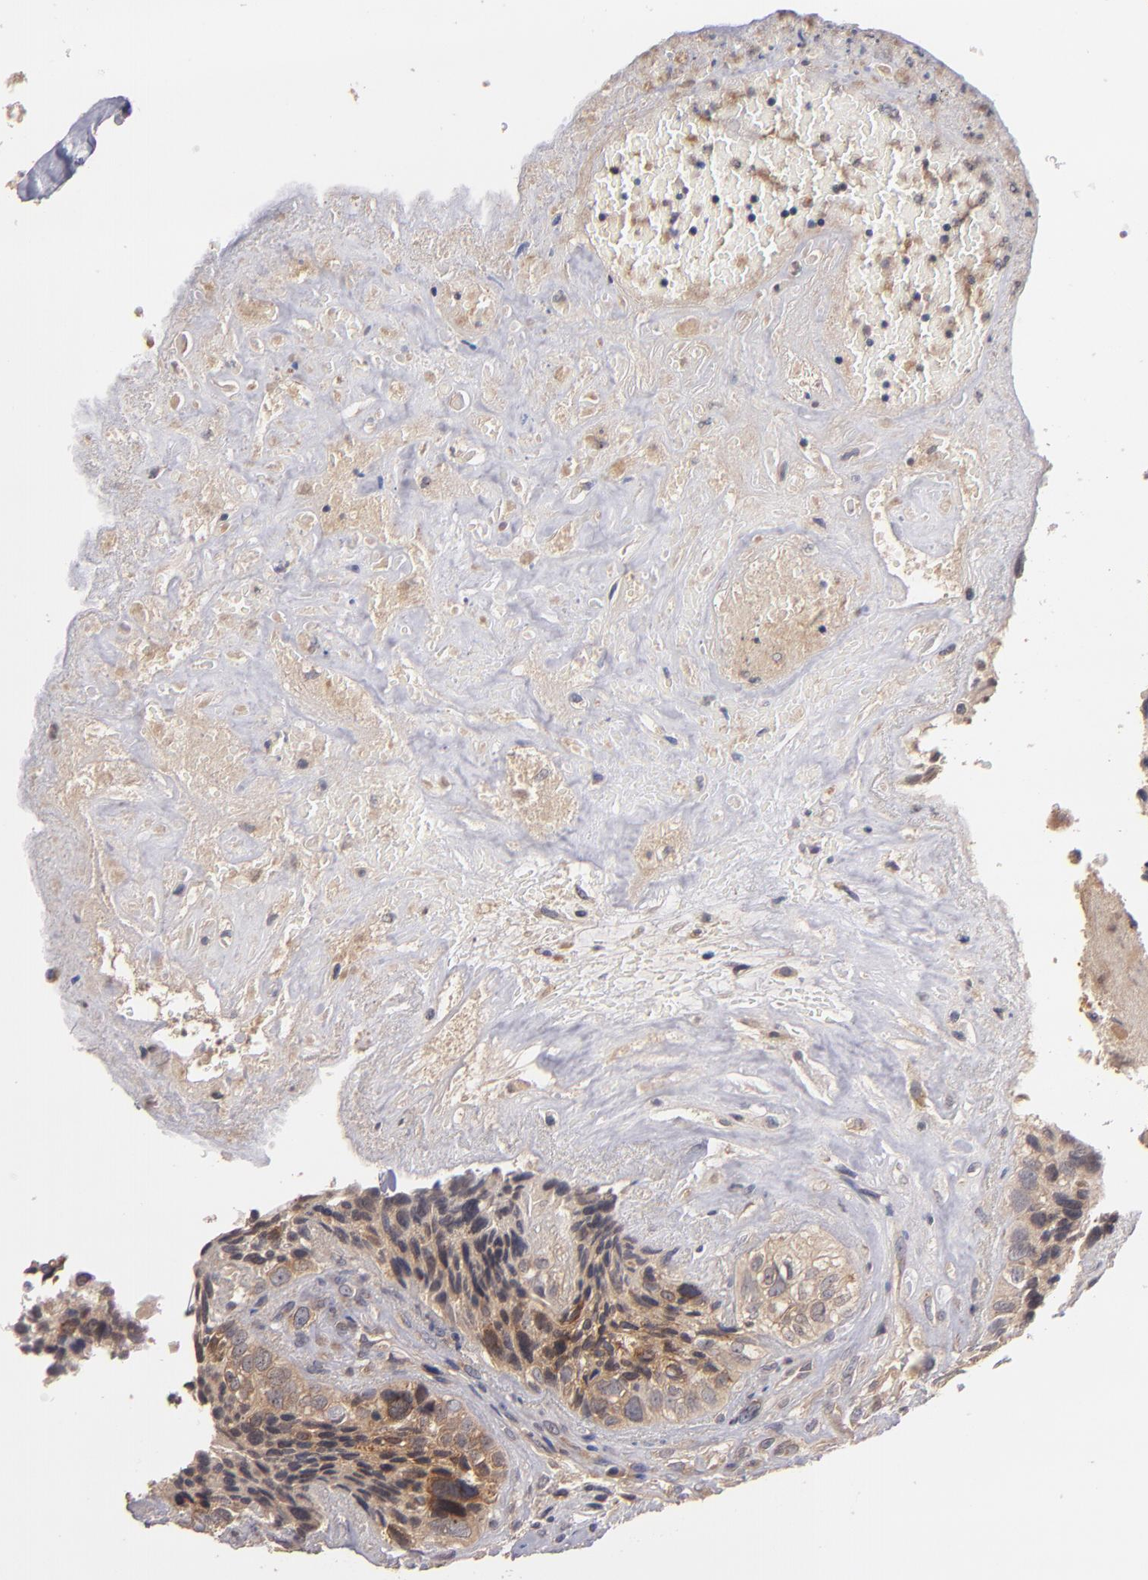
{"staining": {"intensity": "moderate", "quantity": "25%-75%", "location": "cytoplasmic/membranous"}, "tissue": "breast cancer", "cell_type": "Tumor cells", "image_type": "cancer", "snomed": [{"axis": "morphology", "description": "Neoplasm, malignant, NOS"}, {"axis": "topography", "description": "Breast"}], "caption": "Breast cancer stained for a protein (brown) exhibits moderate cytoplasmic/membranous positive positivity in about 25%-75% of tumor cells.", "gene": "UPF3B", "patient": {"sex": "female", "age": 50}}